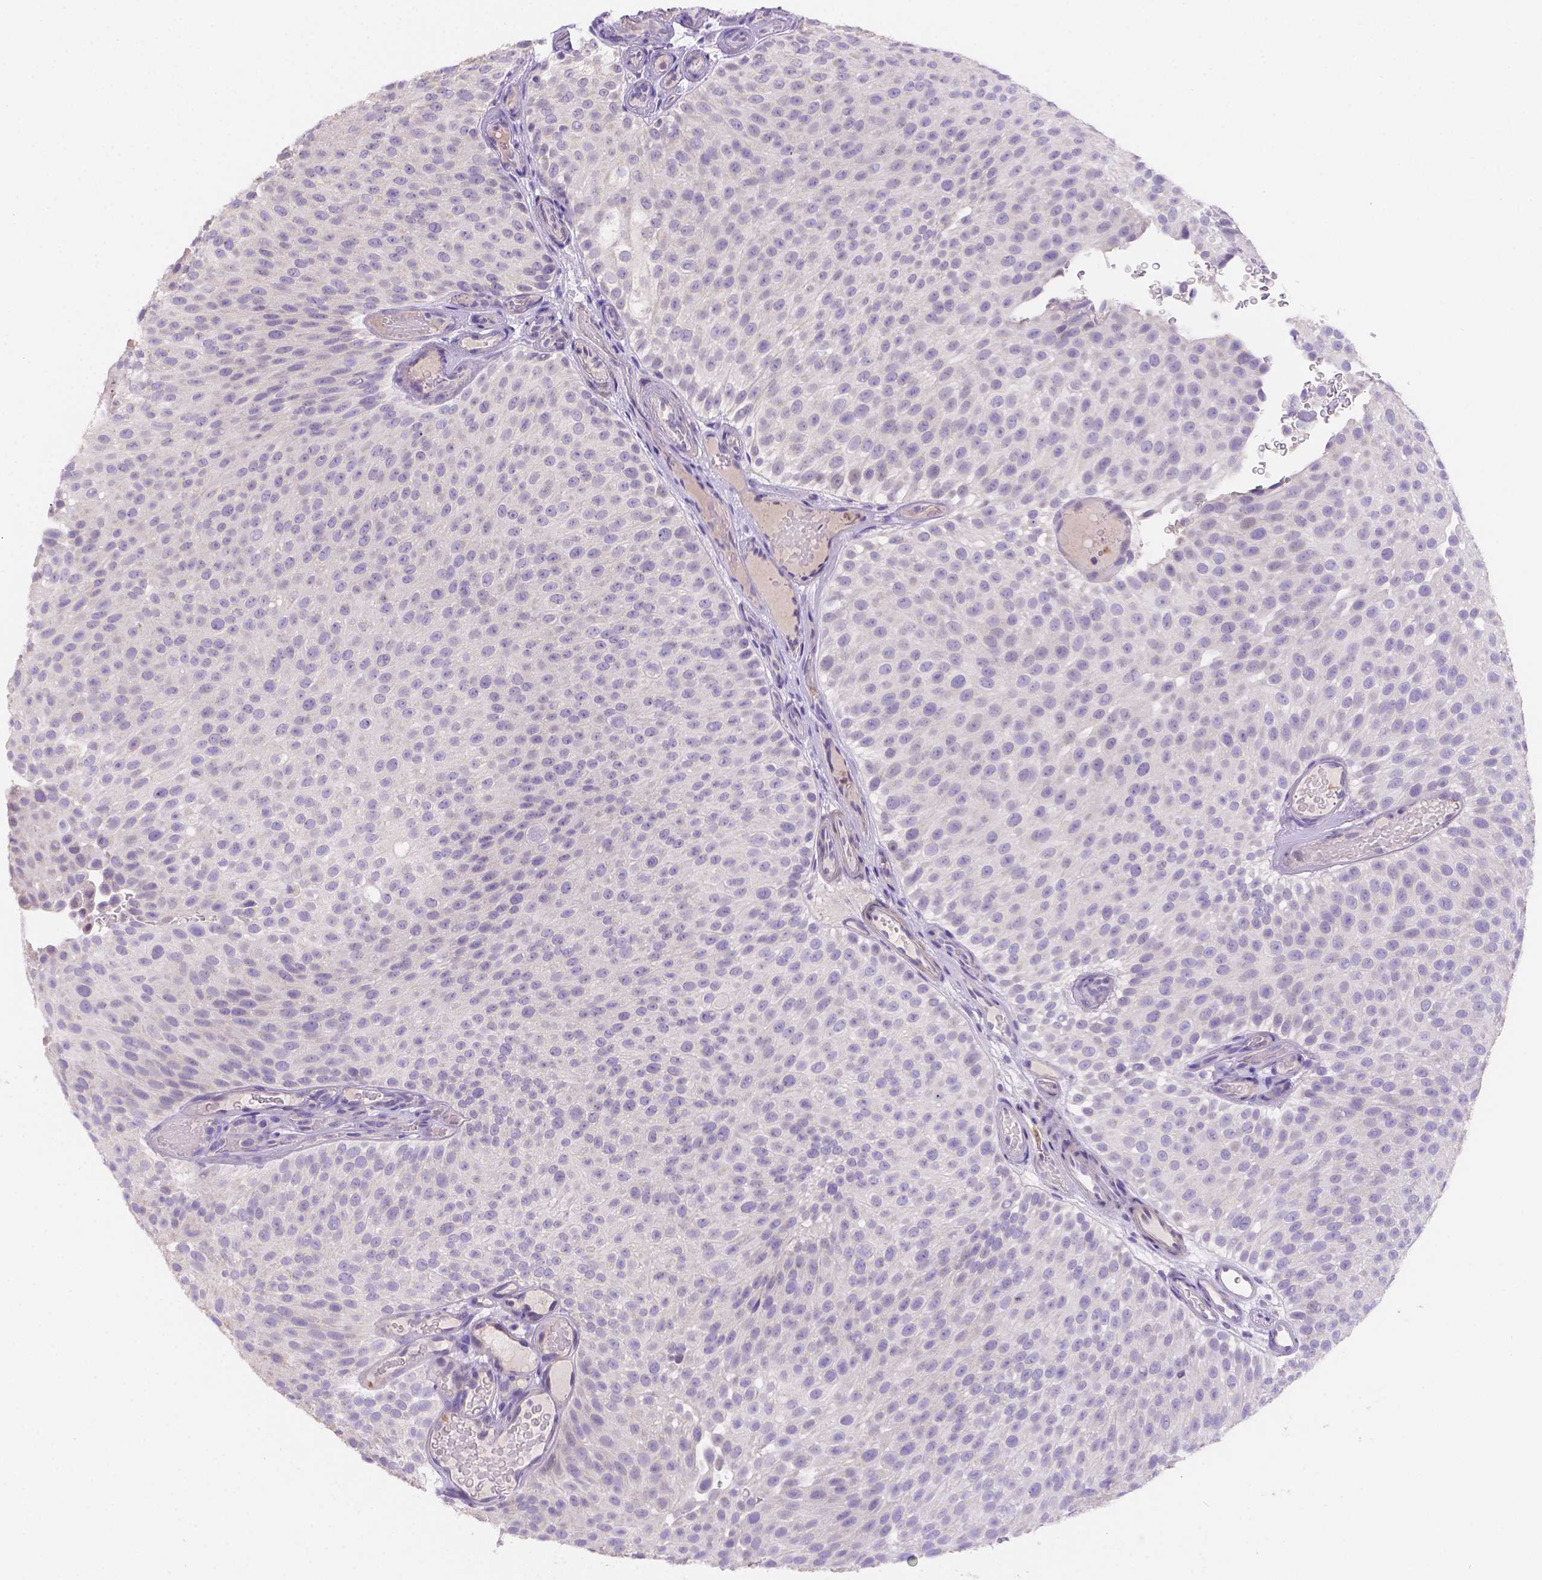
{"staining": {"intensity": "negative", "quantity": "none", "location": "none"}, "tissue": "urothelial cancer", "cell_type": "Tumor cells", "image_type": "cancer", "snomed": [{"axis": "morphology", "description": "Urothelial carcinoma, Low grade"}, {"axis": "topography", "description": "Urinary bladder"}], "caption": "High power microscopy micrograph of an immunohistochemistry image of urothelial carcinoma (low-grade), revealing no significant positivity in tumor cells. (DAB immunohistochemistry visualized using brightfield microscopy, high magnification).", "gene": "NXPE2", "patient": {"sex": "male", "age": 78}}